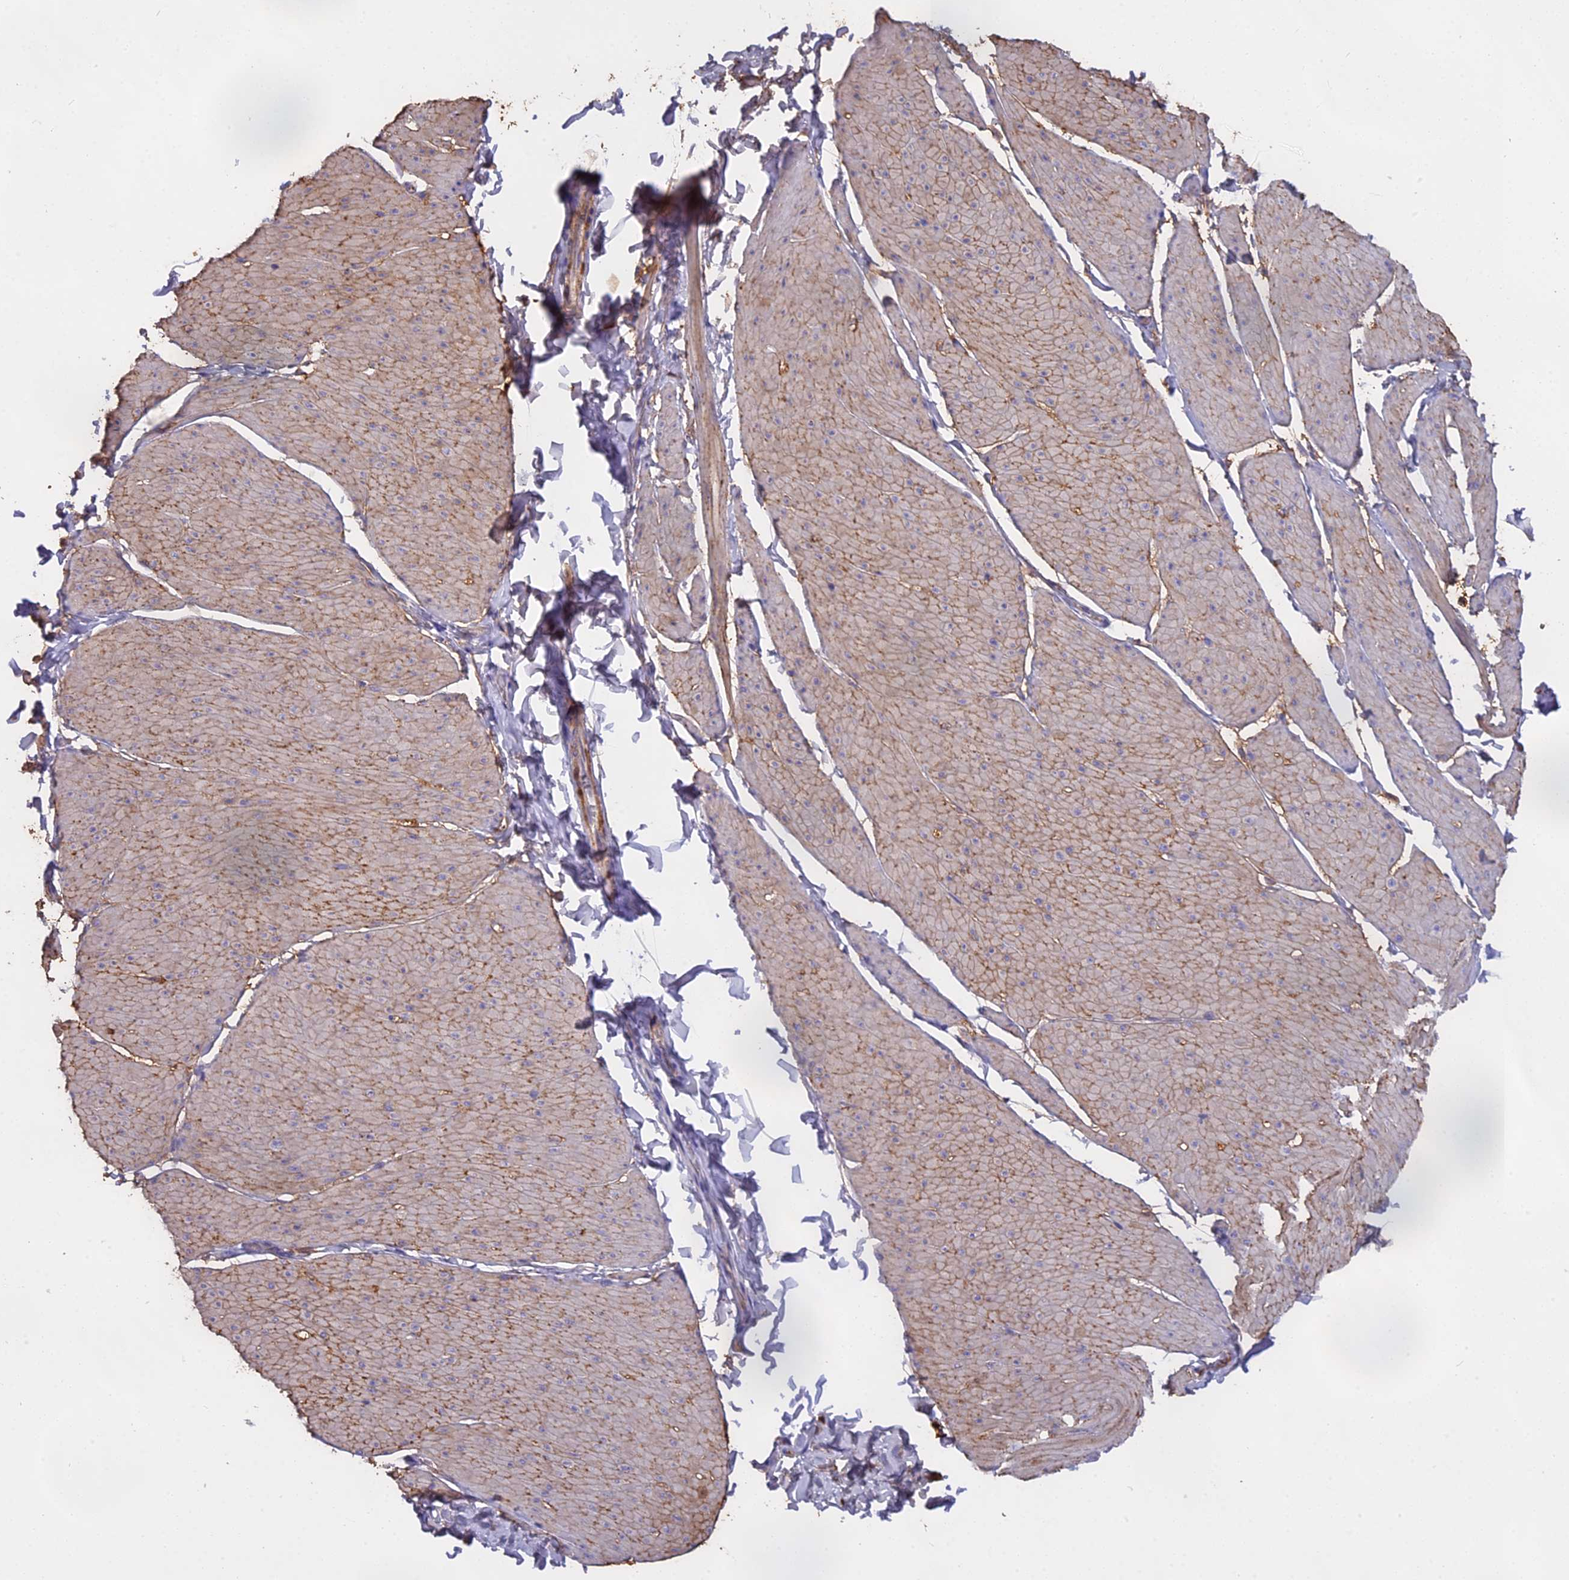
{"staining": {"intensity": "weak", "quantity": ">75%", "location": "cytoplasmic/membranous"}, "tissue": "smooth muscle", "cell_type": "Smooth muscle cells", "image_type": "normal", "snomed": [{"axis": "morphology", "description": "Urothelial carcinoma, High grade"}, {"axis": "topography", "description": "Urinary bladder"}], "caption": "IHC staining of normal smooth muscle, which reveals low levels of weak cytoplasmic/membranous staining in about >75% of smooth muscle cells indicating weak cytoplasmic/membranous protein staining. The staining was performed using DAB (brown) for protein detection and nuclei were counterstained in hematoxylin (blue).", "gene": "CFAP119", "patient": {"sex": "male", "age": 46}}